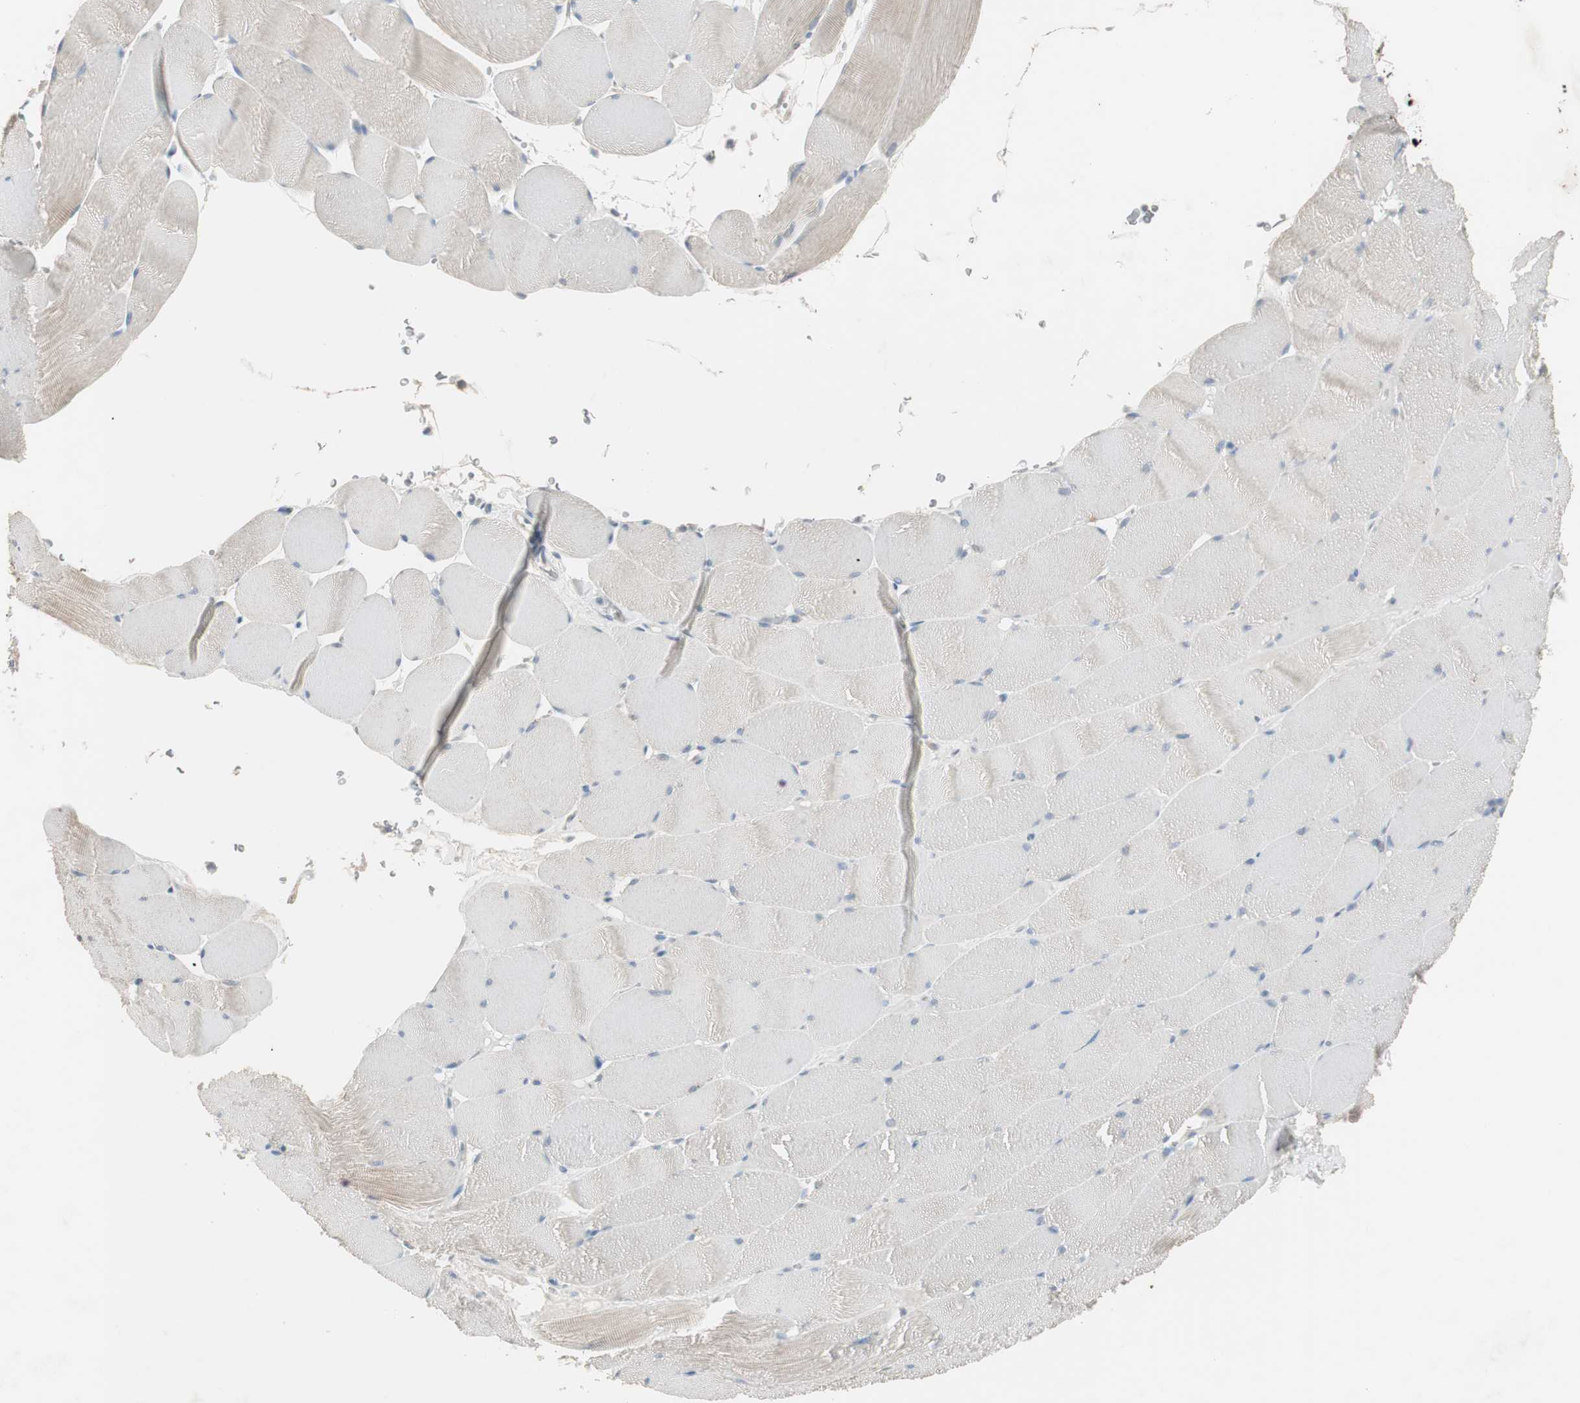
{"staining": {"intensity": "weak", "quantity": "25%-75%", "location": "cytoplasmic/membranous"}, "tissue": "skeletal muscle", "cell_type": "Myocytes", "image_type": "normal", "snomed": [{"axis": "morphology", "description": "Normal tissue, NOS"}, {"axis": "topography", "description": "Skeletal muscle"}], "caption": "Myocytes demonstrate weak cytoplasmic/membranous staining in about 25%-75% of cells in unremarkable skeletal muscle.", "gene": "KHK", "patient": {"sex": "male", "age": 62}}